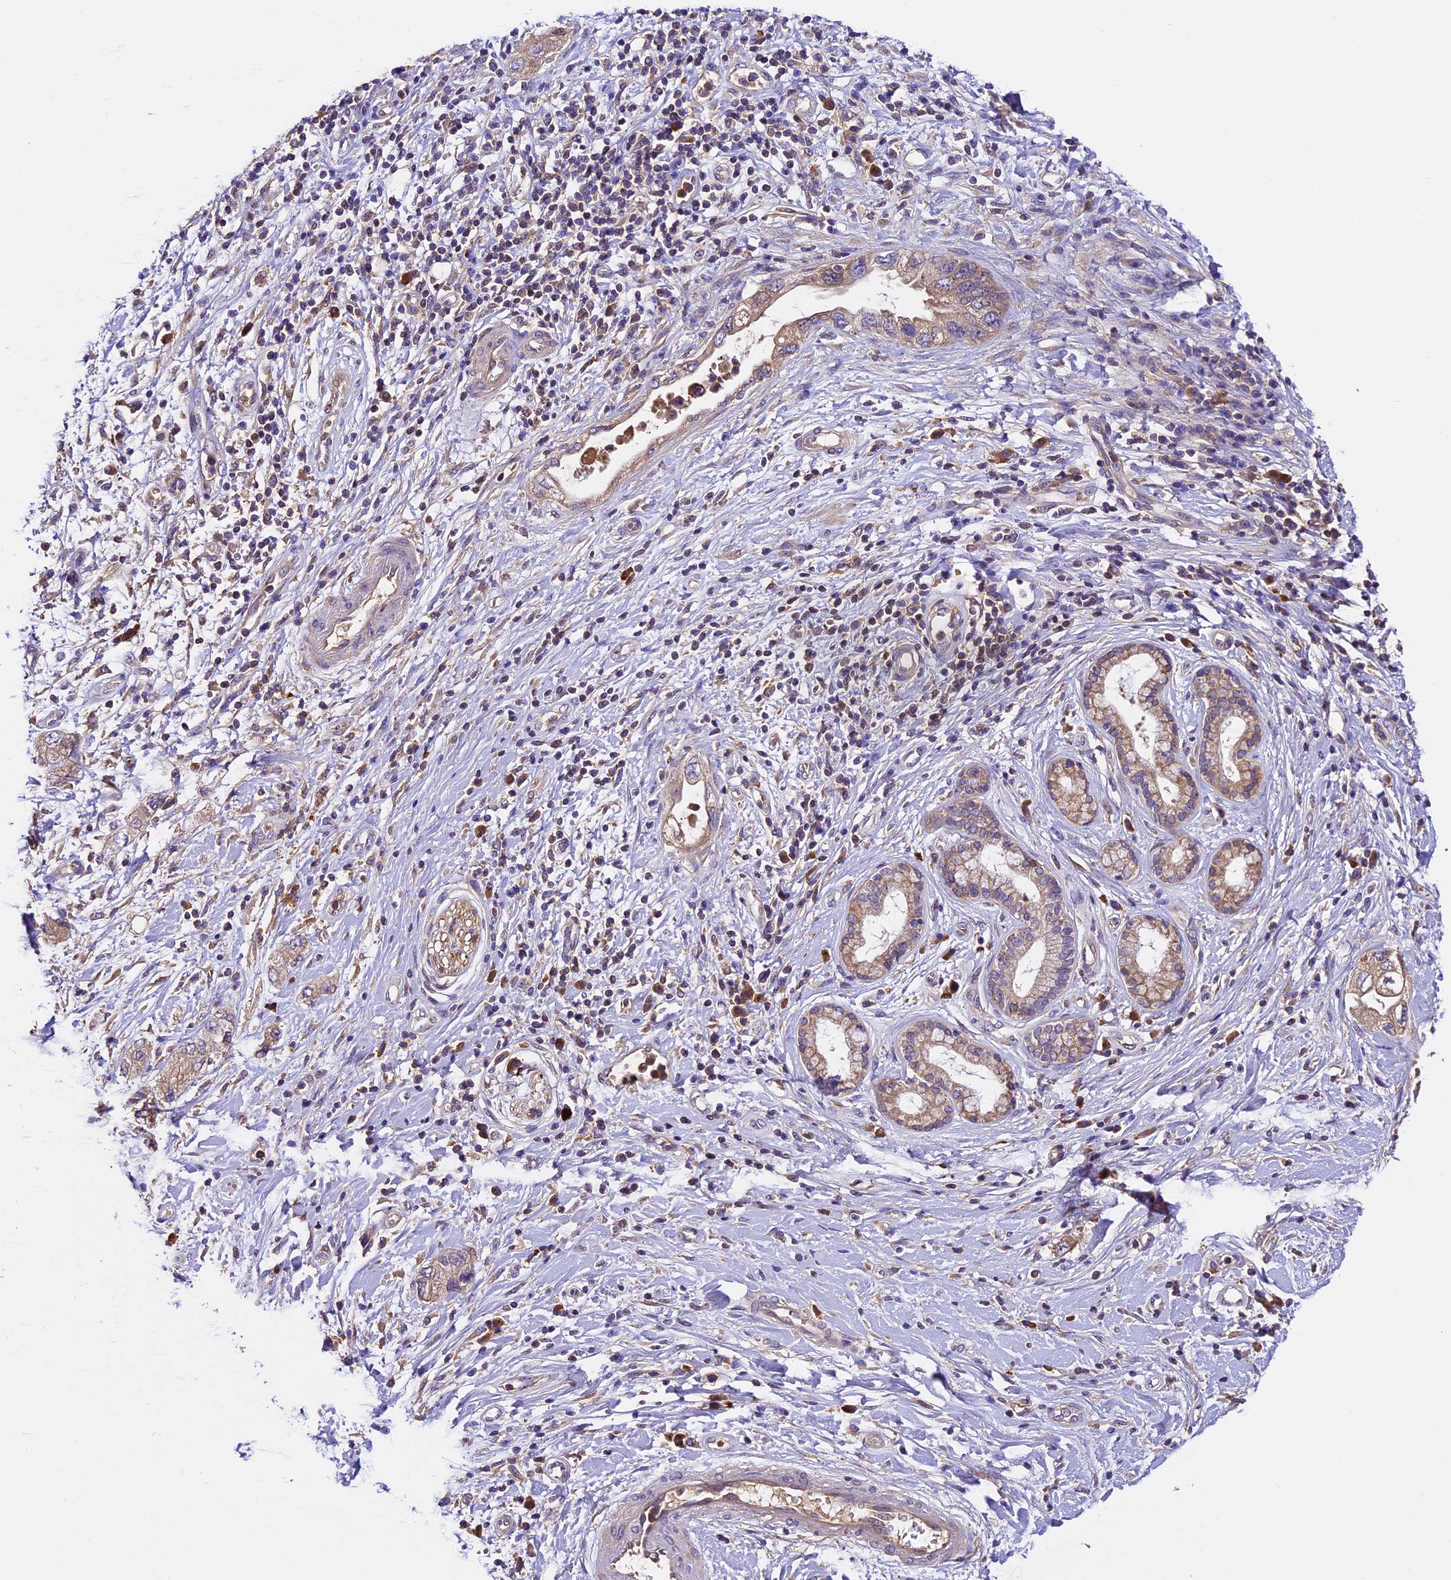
{"staining": {"intensity": "weak", "quantity": "25%-75%", "location": "cytoplasmic/membranous"}, "tissue": "pancreatic cancer", "cell_type": "Tumor cells", "image_type": "cancer", "snomed": [{"axis": "morphology", "description": "Adenocarcinoma, NOS"}, {"axis": "topography", "description": "Pancreas"}], "caption": "Protein expression analysis of adenocarcinoma (pancreatic) shows weak cytoplasmic/membranous staining in approximately 25%-75% of tumor cells.", "gene": "CILP2", "patient": {"sex": "female", "age": 73}}